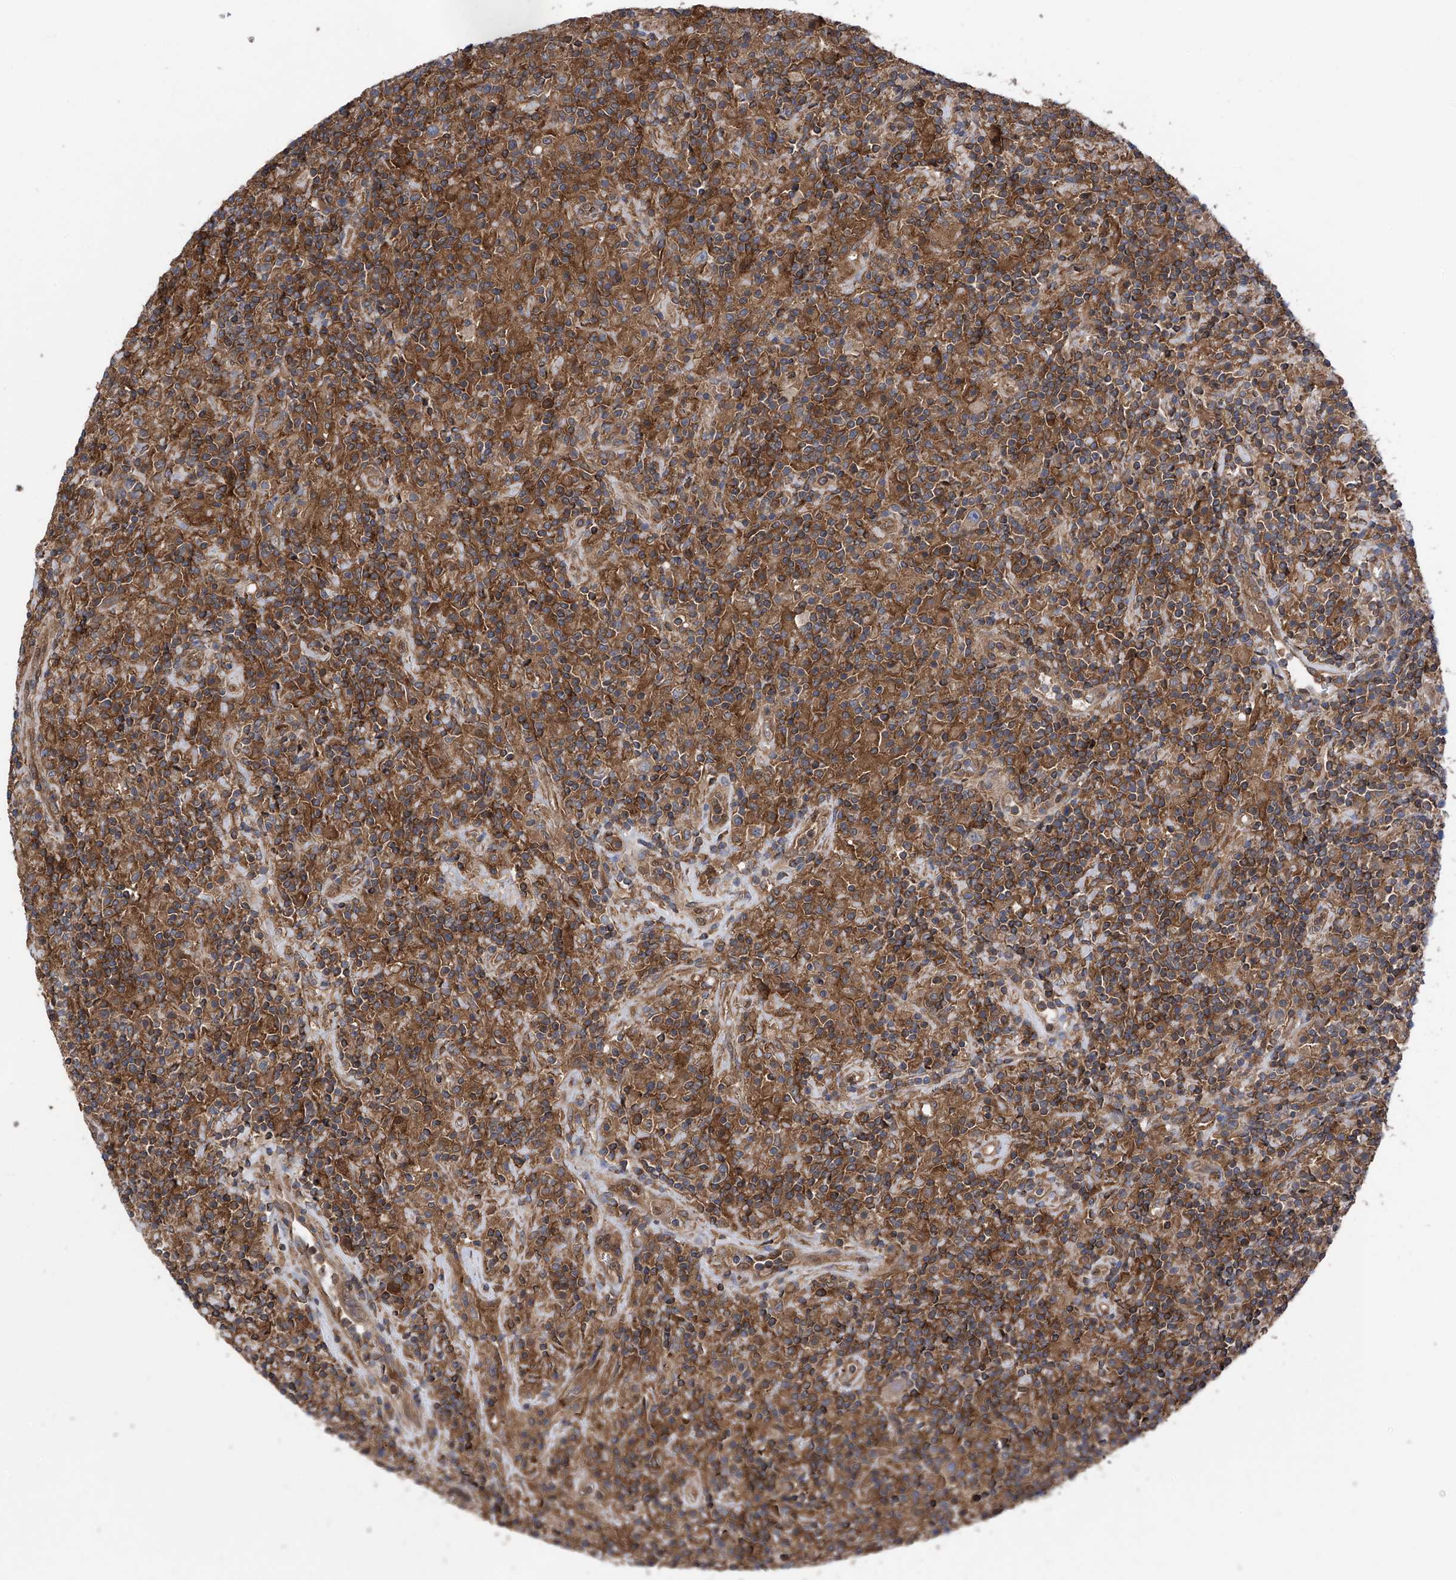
{"staining": {"intensity": "moderate", "quantity": ">75%", "location": "cytoplasmic/membranous"}, "tissue": "lymphoma", "cell_type": "Tumor cells", "image_type": "cancer", "snomed": [{"axis": "morphology", "description": "Hodgkin's disease, NOS"}, {"axis": "topography", "description": "Lymph node"}], "caption": "A histopathology image of Hodgkin's disease stained for a protein exhibits moderate cytoplasmic/membranous brown staining in tumor cells.", "gene": "CHPF", "patient": {"sex": "male", "age": 70}}